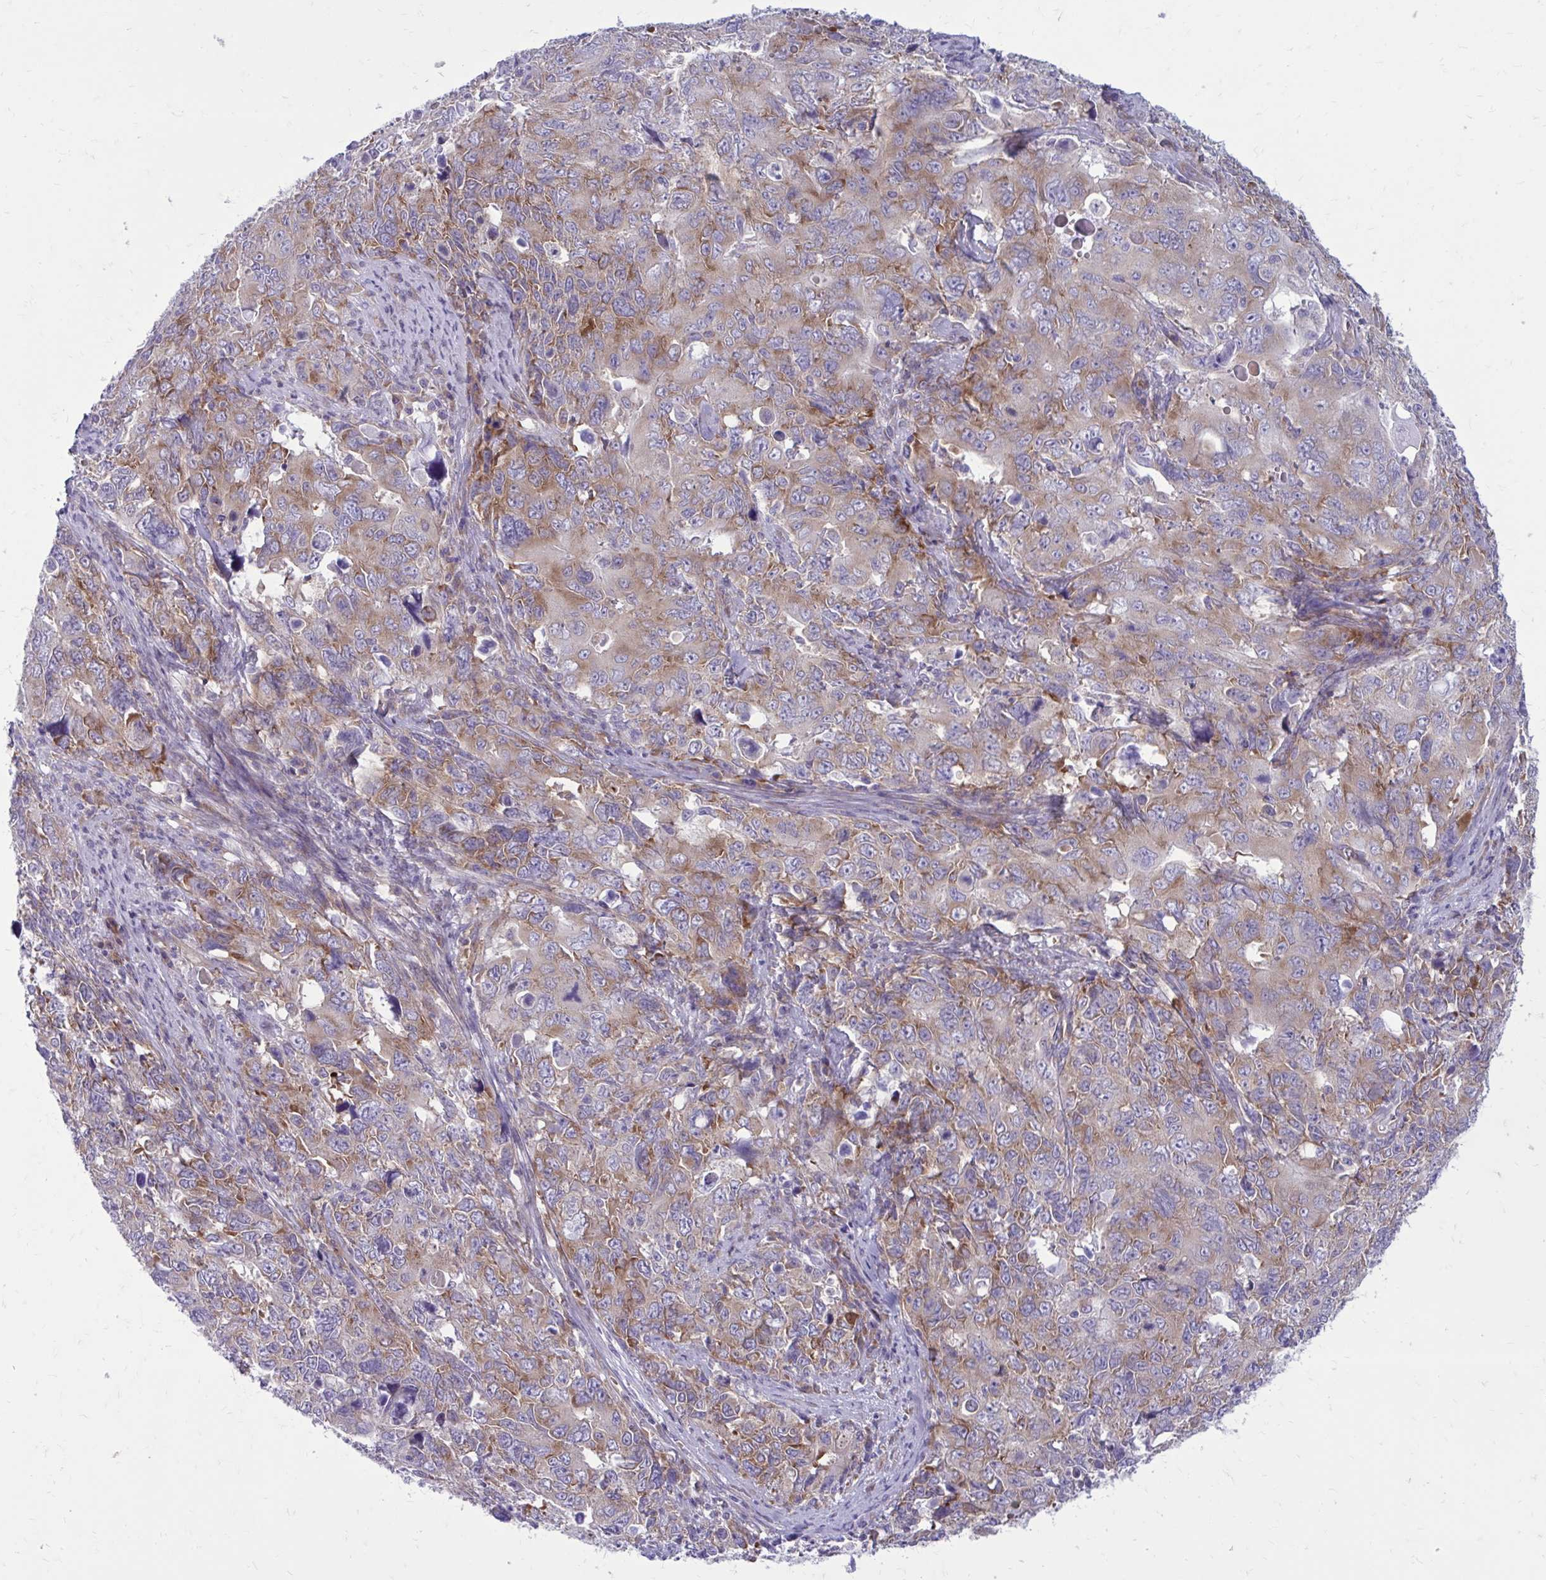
{"staining": {"intensity": "weak", "quantity": "<25%", "location": "cytoplasmic/membranous"}, "tissue": "cervical cancer", "cell_type": "Tumor cells", "image_type": "cancer", "snomed": [{"axis": "morphology", "description": "Adenocarcinoma, NOS"}, {"axis": "topography", "description": "Cervix"}], "caption": "IHC image of human cervical adenocarcinoma stained for a protein (brown), which exhibits no staining in tumor cells. (DAB (3,3'-diaminobenzidine) immunohistochemistry (IHC) visualized using brightfield microscopy, high magnification).", "gene": "GIGYF2", "patient": {"sex": "female", "age": 63}}